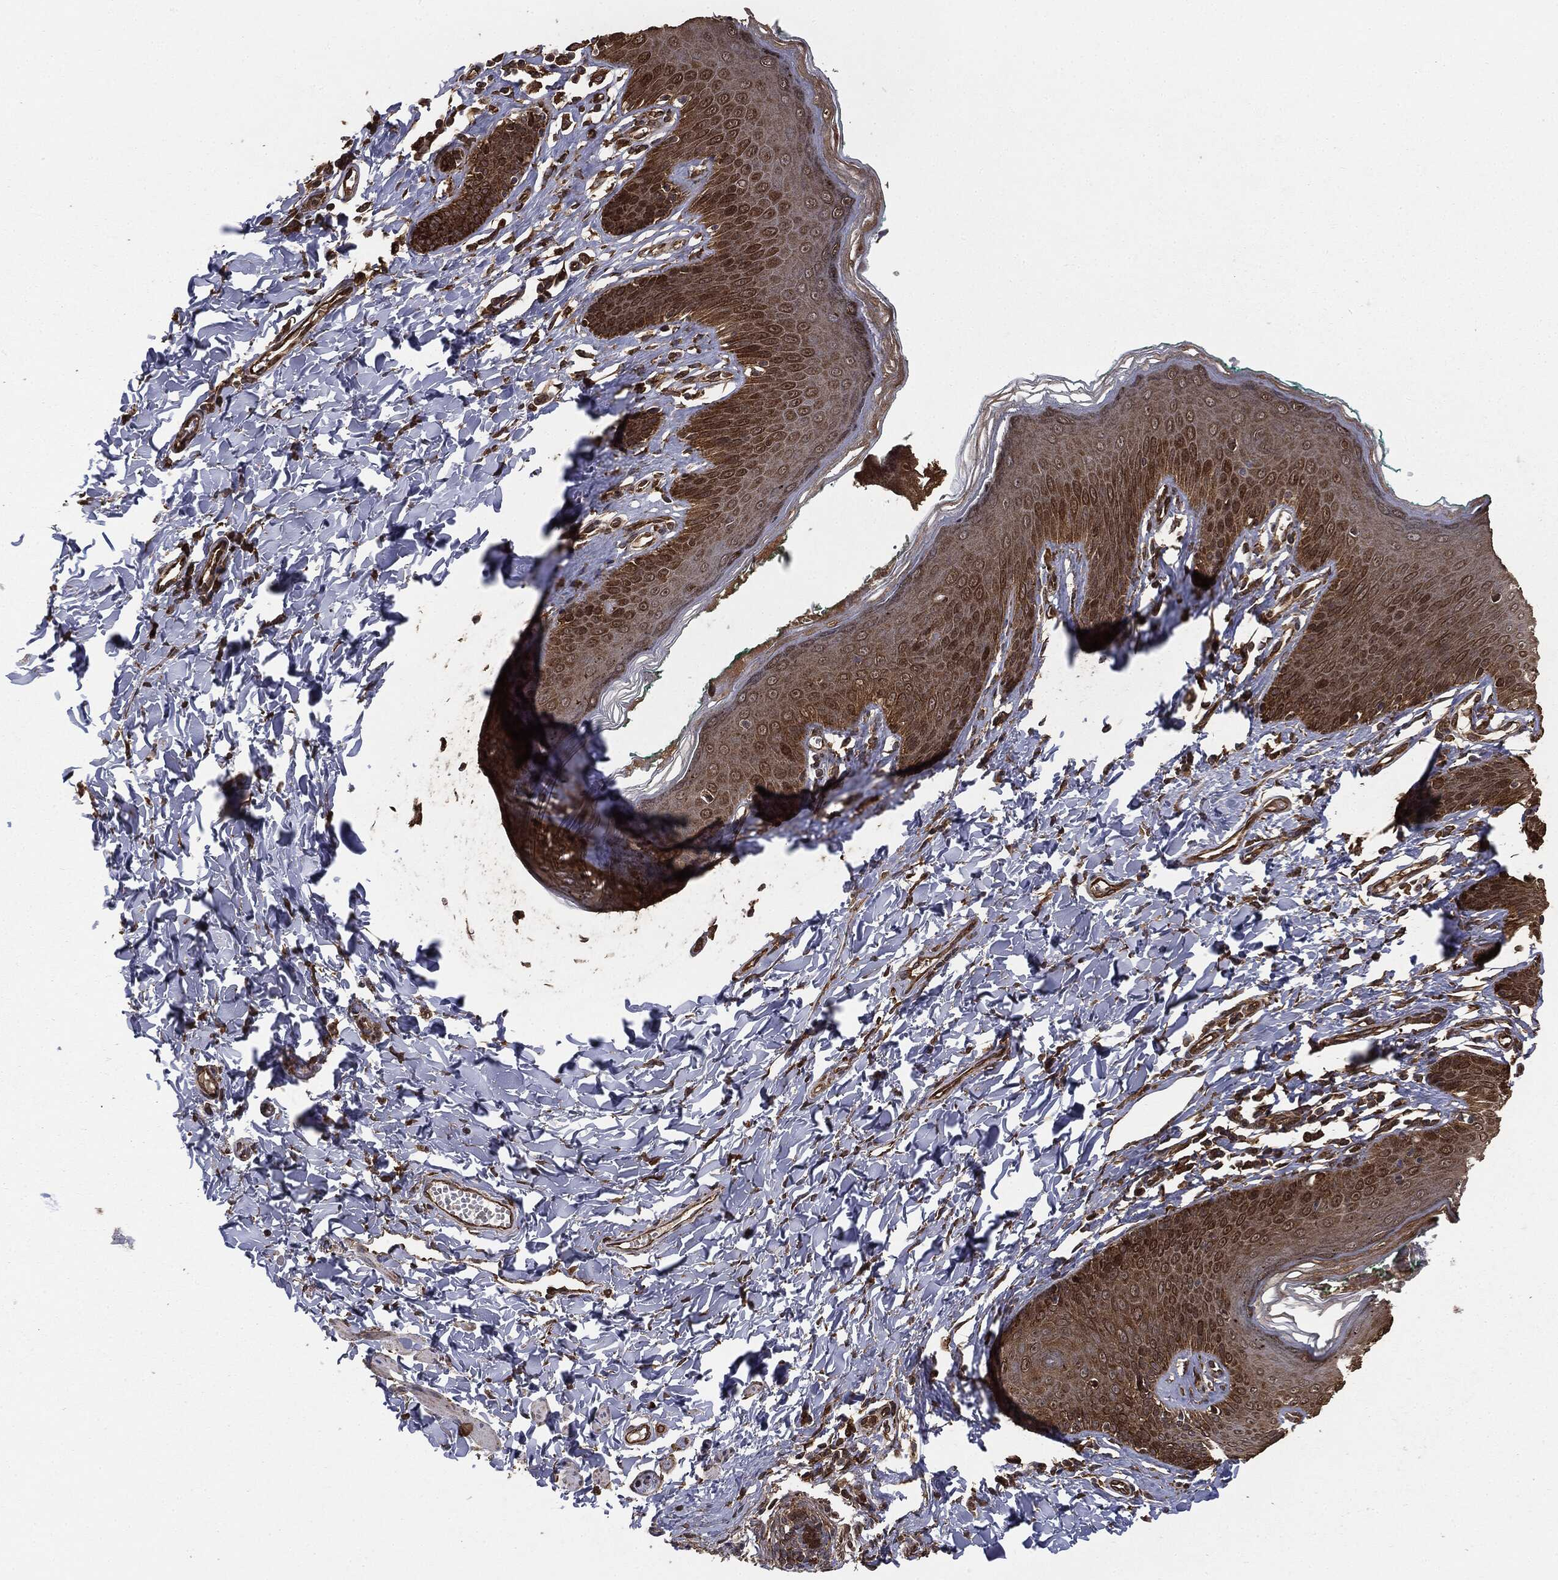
{"staining": {"intensity": "moderate", "quantity": ">75%", "location": "cytoplasmic/membranous"}, "tissue": "skin", "cell_type": "Epidermal cells", "image_type": "normal", "snomed": [{"axis": "morphology", "description": "Normal tissue, NOS"}, {"axis": "topography", "description": "Vulva"}], "caption": "DAB (3,3'-diaminobenzidine) immunohistochemical staining of normal skin demonstrates moderate cytoplasmic/membranous protein staining in about >75% of epidermal cells.", "gene": "NME1", "patient": {"sex": "female", "age": 66}}